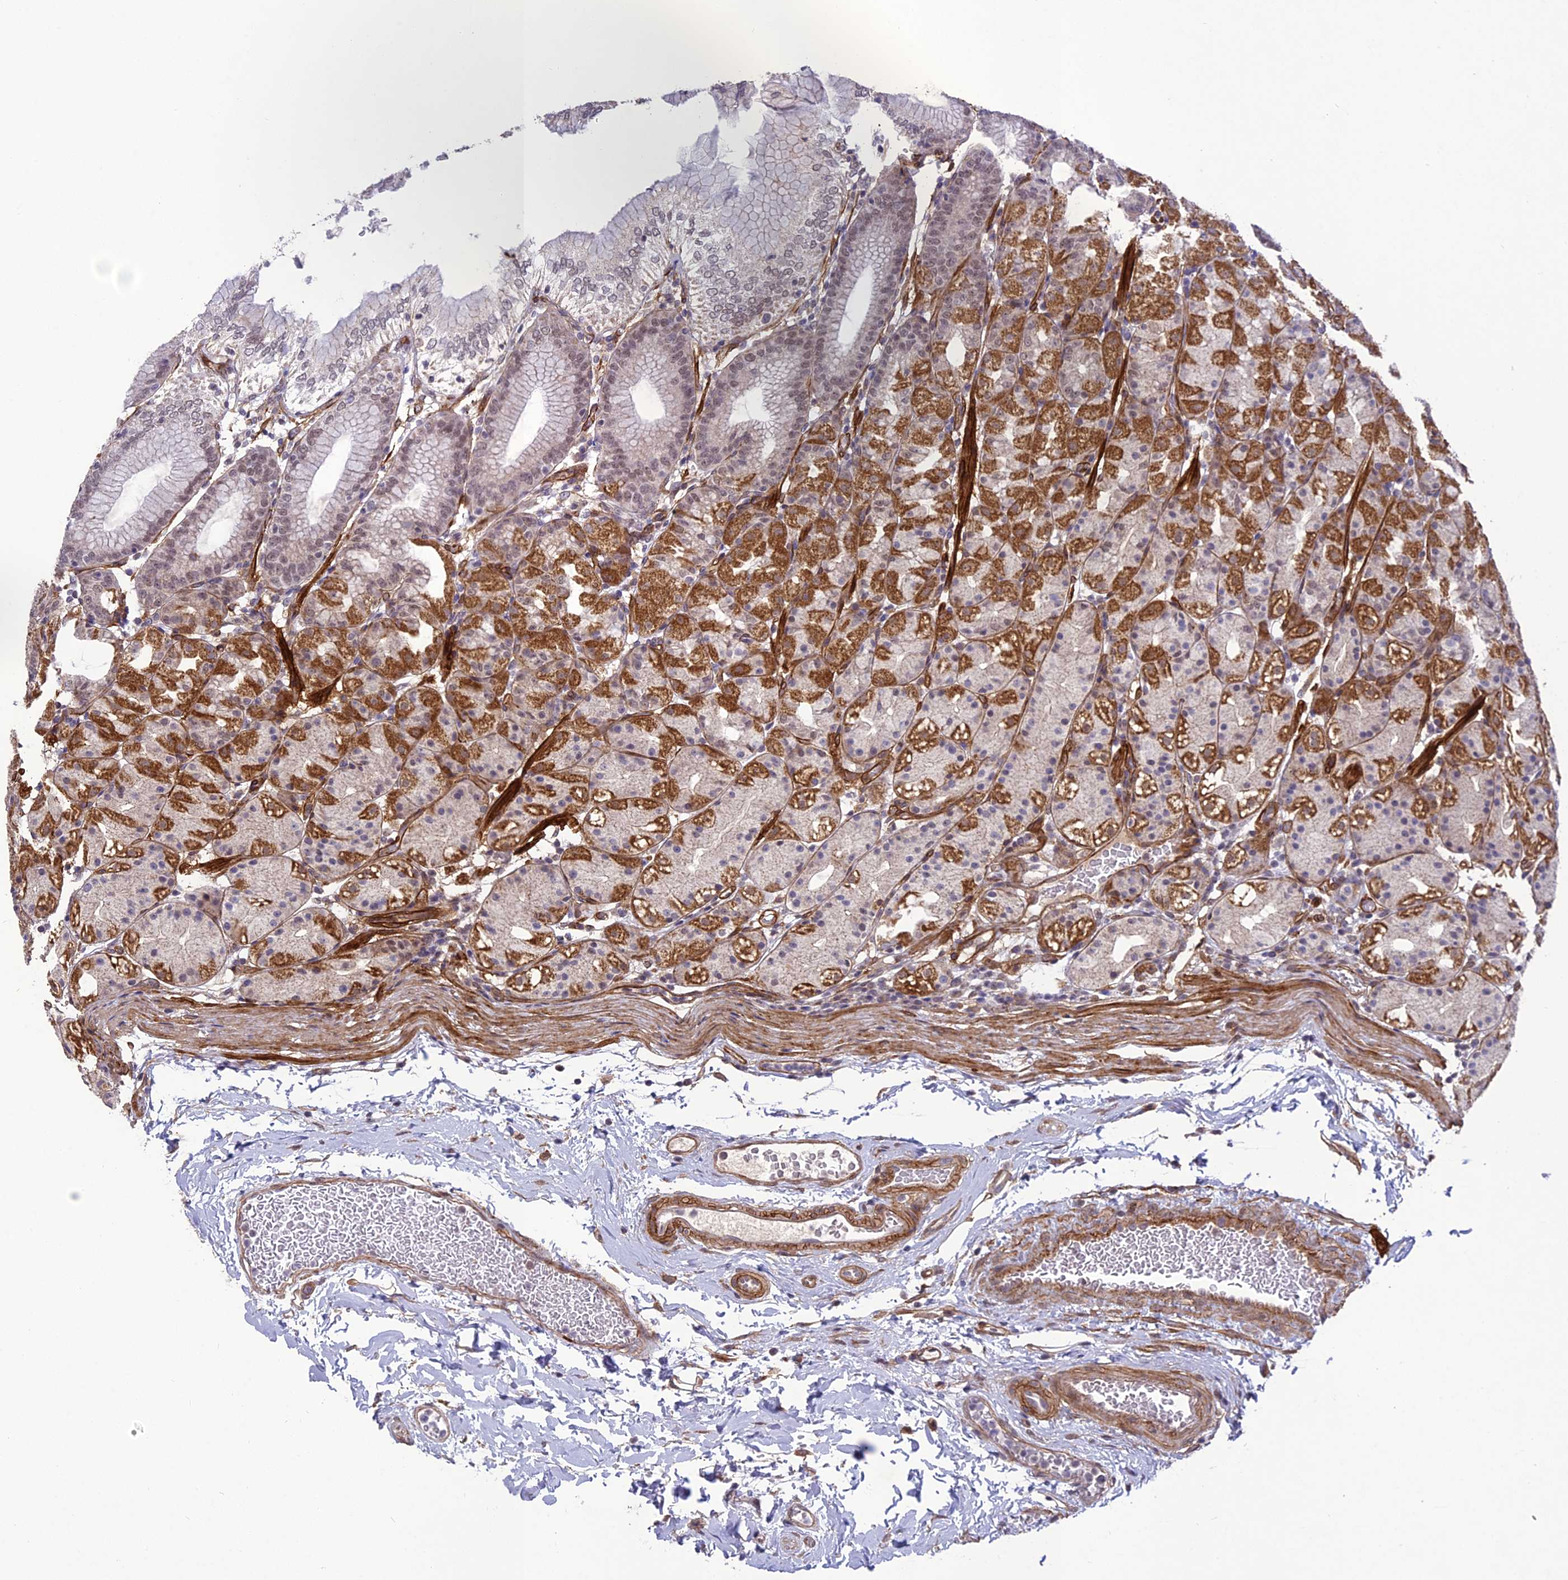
{"staining": {"intensity": "strong", "quantity": "<25%", "location": "cytoplasmic/membranous"}, "tissue": "stomach", "cell_type": "Glandular cells", "image_type": "normal", "snomed": [{"axis": "morphology", "description": "Normal tissue, NOS"}, {"axis": "topography", "description": "Stomach, upper"}], "caption": "Immunohistochemistry (IHC) image of unremarkable stomach: stomach stained using IHC reveals medium levels of strong protein expression localized specifically in the cytoplasmic/membranous of glandular cells, appearing as a cytoplasmic/membranous brown color.", "gene": "TNS1", "patient": {"sex": "male", "age": 48}}